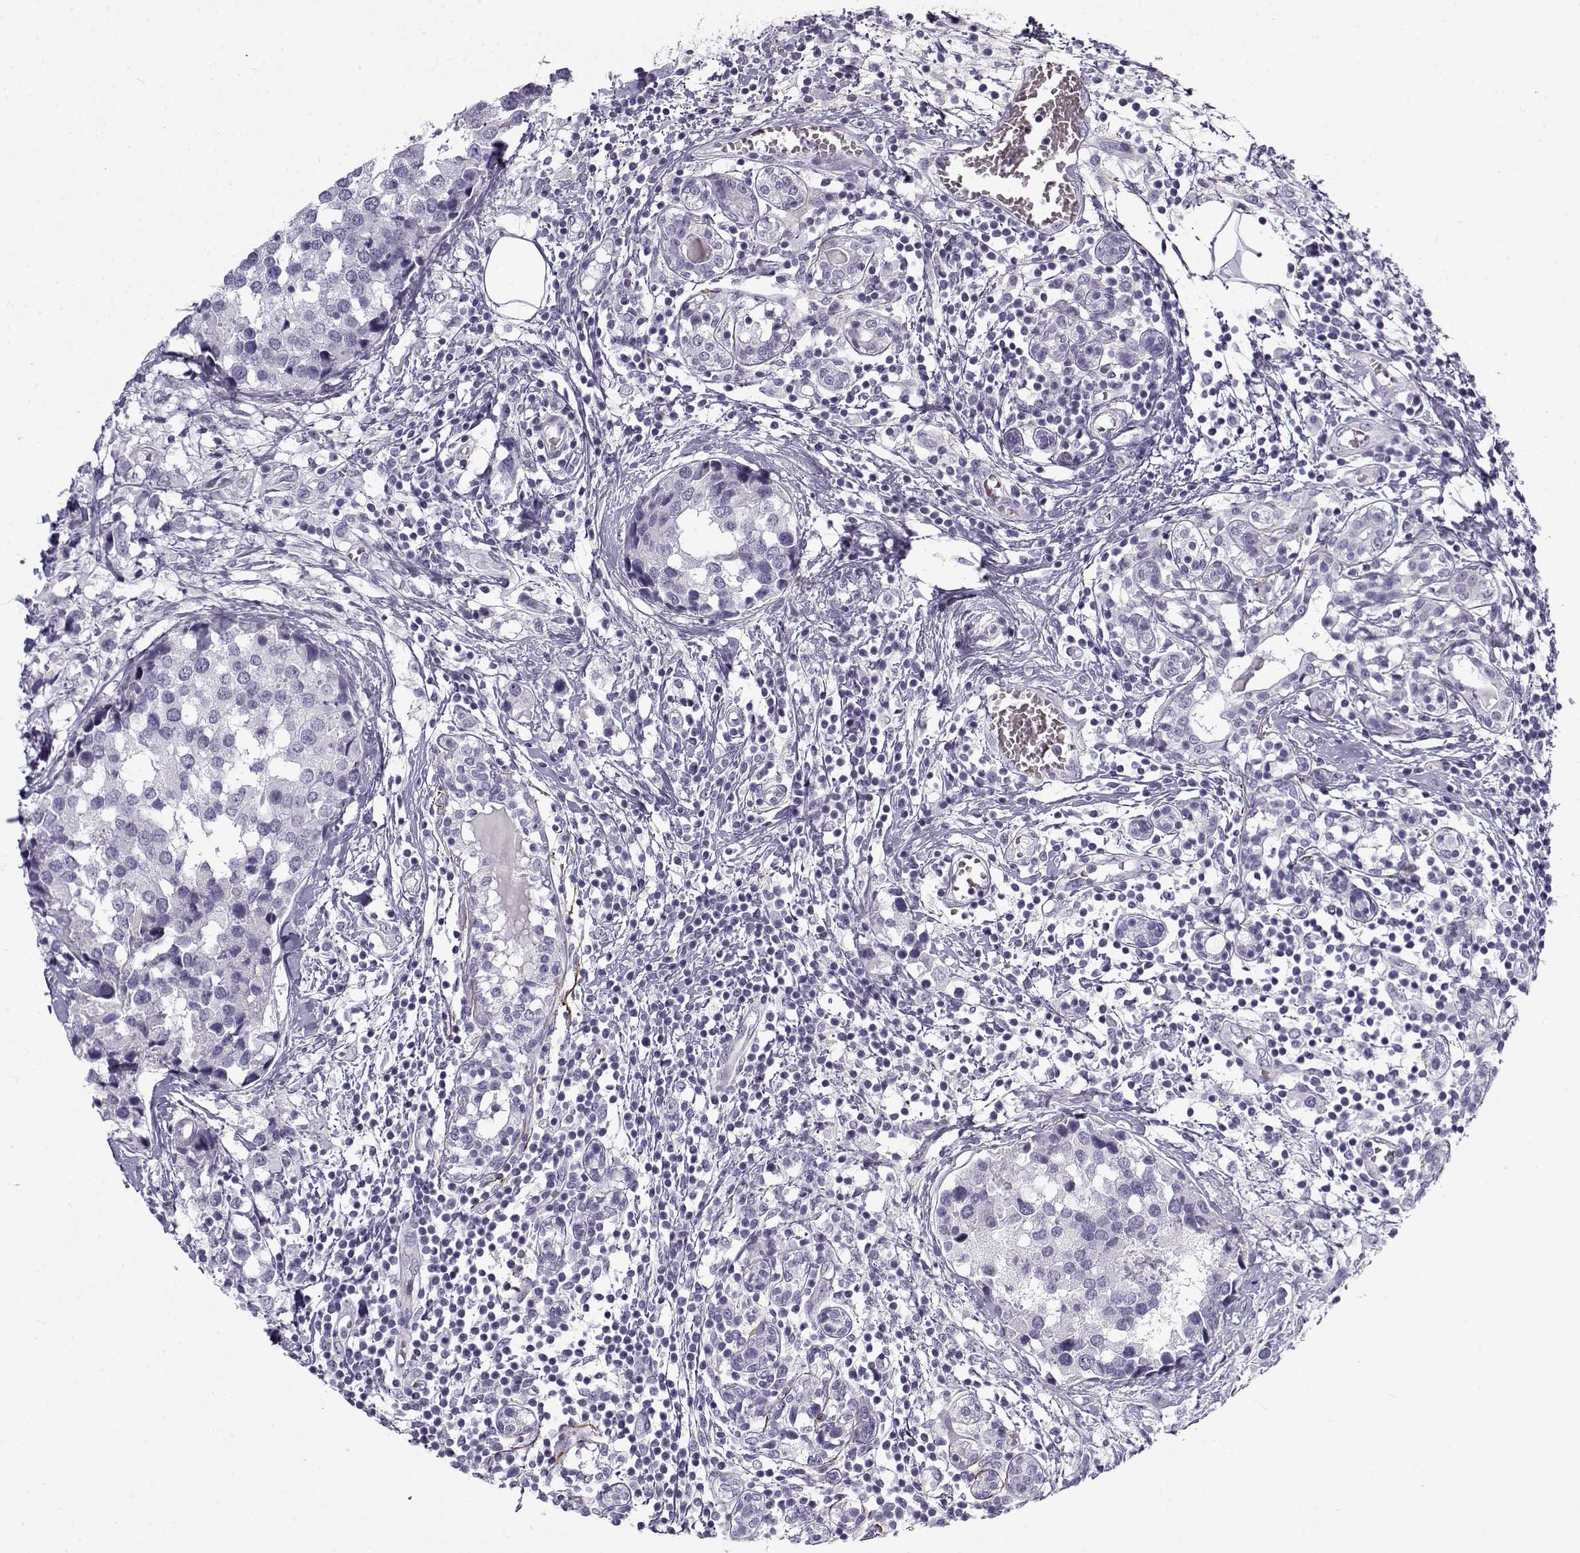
{"staining": {"intensity": "negative", "quantity": "none", "location": "none"}, "tissue": "breast cancer", "cell_type": "Tumor cells", "image_type": "cancer", "snomed": [{"axis": "morphology", "description": "Lobular carcinoma"}, {"axis": "topography", "description": "Breast"}], "caption": "This is an immunohistochemistry (IHC) histopathology image of breast cancer. There is no expression in tumor cells.", "gene": "GTSF1L", "patient": {"sex": "female", "age": 59}}